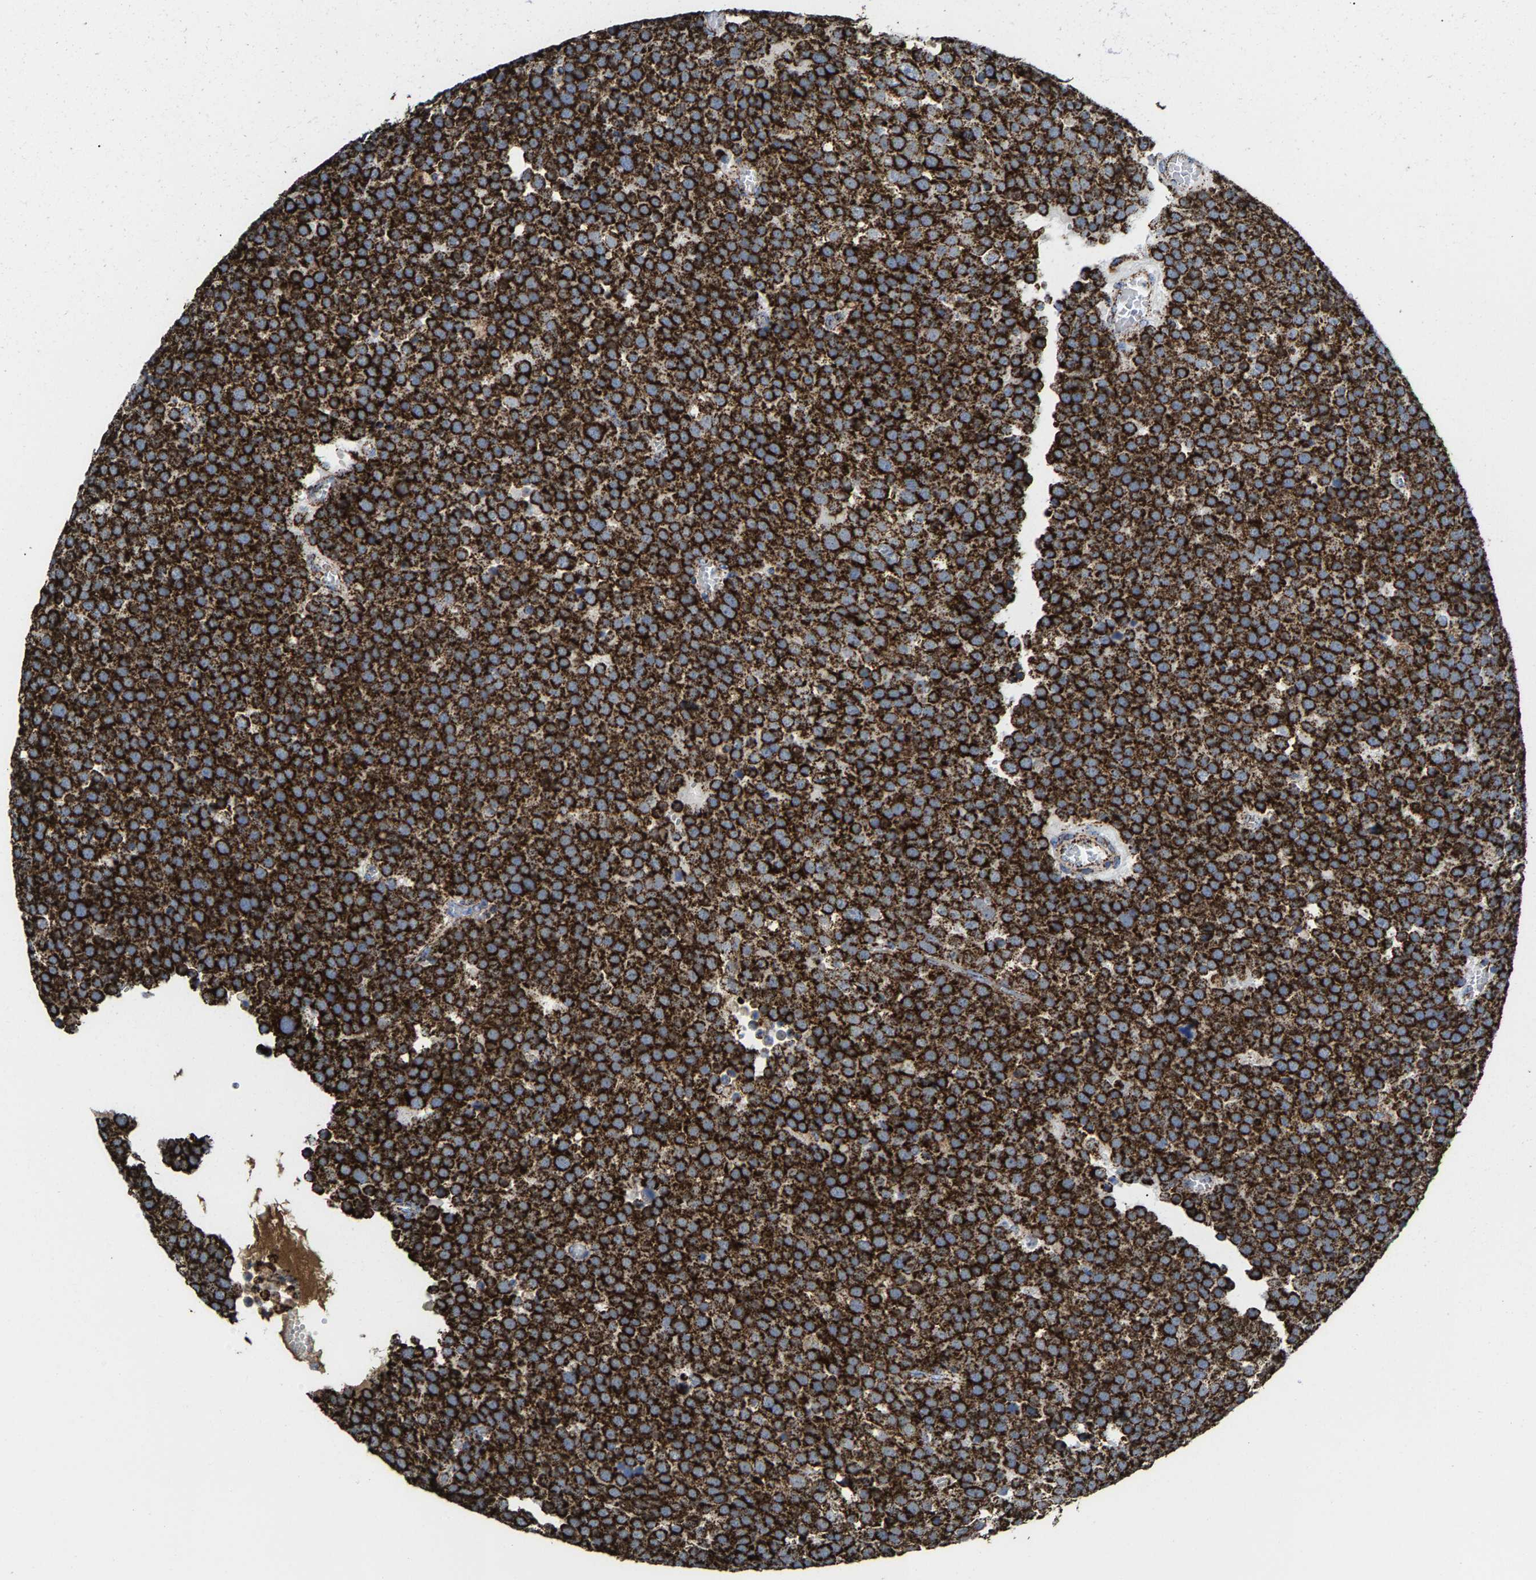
{"staining": {"intensity": "strong", "quantity": ">75%", "location": "cytoplasmic/membranous"}, "tissue": "testis cancer", "cell_type": "Tumor cells", "image_type": "cancer", "snomed": [{"axis": "morphology", "description": "Normal tissue, NOS"}, {"axis": "morphology", "description": "Seminoma, NOS"}, {"axis": "topography", "description": "Testis"}], "caption": "This photomicrograph exhibits IHC staining of human testis cancer, with high strong cytoplasmic/membranous expression in about >75% of tumor cells.", "gene": "ECHS1", "patient": {"sex": "male", "age": 71}}